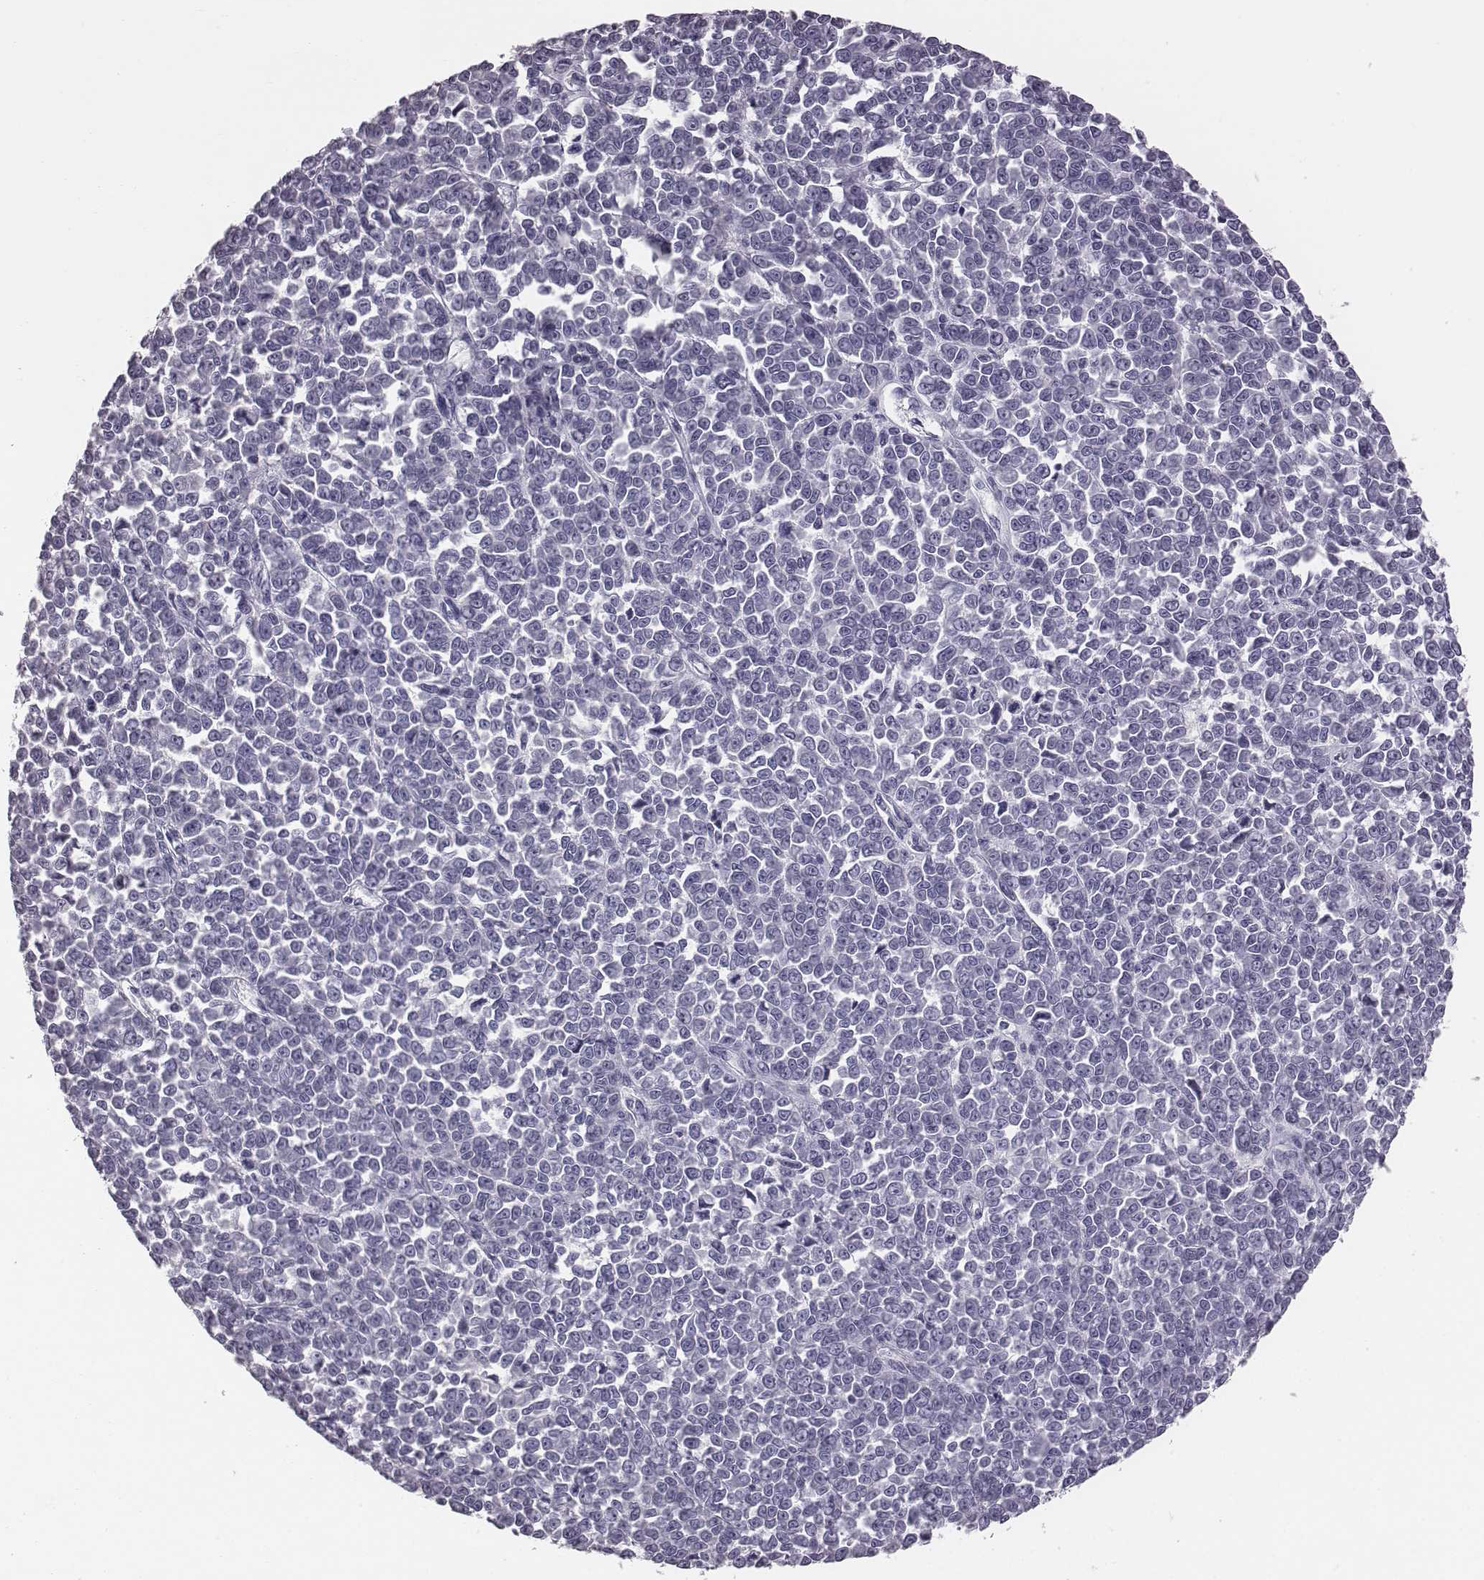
{"staining": {"intensity": "negative", "quantity": "none", "location": "none"}, "tissue": "melanoma", "cell_type": "Tumor cells", "image_type": "cancer", "snomed": [{"axis": "morphology", "description": "Malignant melanoma, NOS"}, {"axis": "topography", "description": "Skin"}], "caption": "Image shows no significant protein staining in tumor cells of malignant melanoma. Nuclei are stained in blue.", "gene": "CRISP1", "patient": {"sex": "female", "age": 95}}